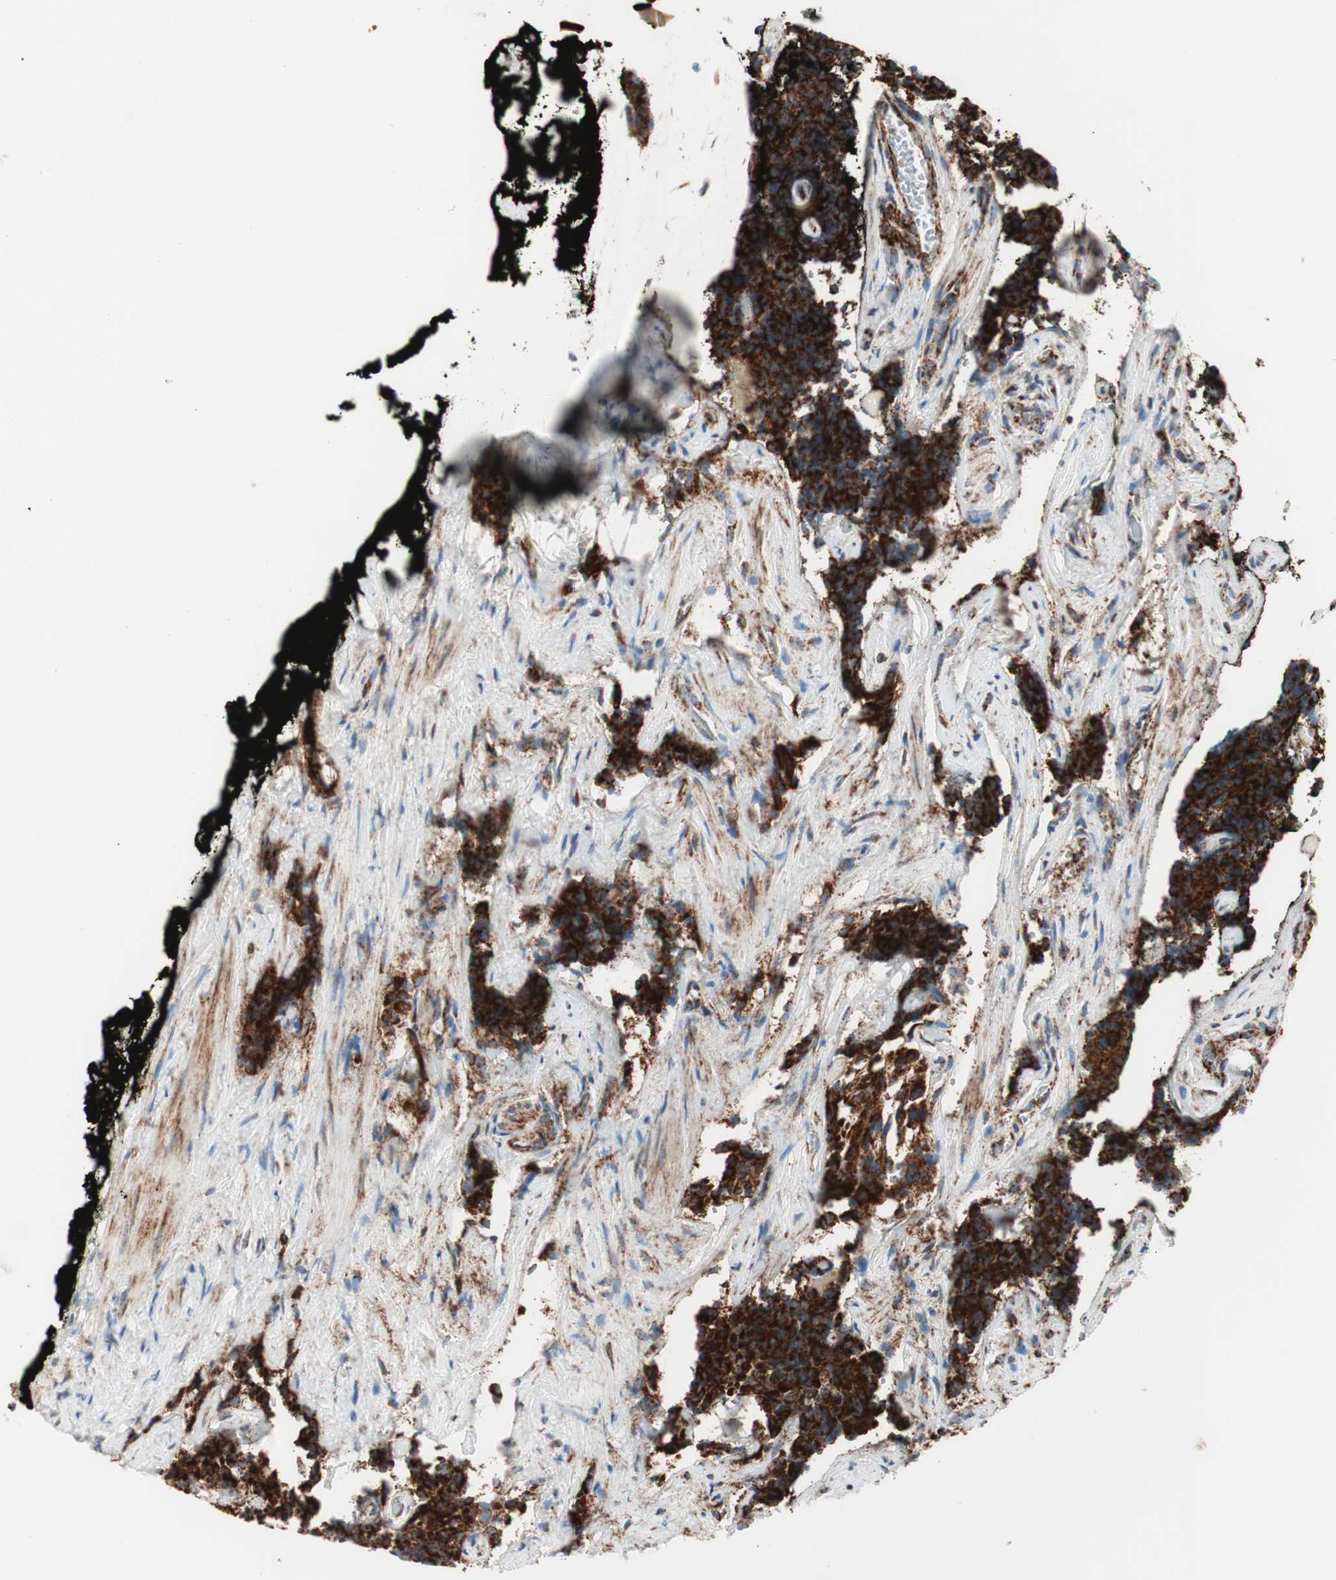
{"staining": {"intensity": "strong", "quantity": ">75%", "location": "cytoplasmic/membranous"}, "tissue": "prostate cancer", "cell_type": "Tumor cells", "image_type": "cancer", "snomed": [{"axis": "morphology", "description": "Adenocarcinoma, High grade"}, {"axis": "topography", "description": "Prostate"}], "caption": "Tumor cells display high levels of strong cytoplasmic/membranous positivity in about >75% of cells in prostate adenocarcinoma (high-grade).", "gene": "TOMM20", "patient": {"sex": "male", "age": 58}}